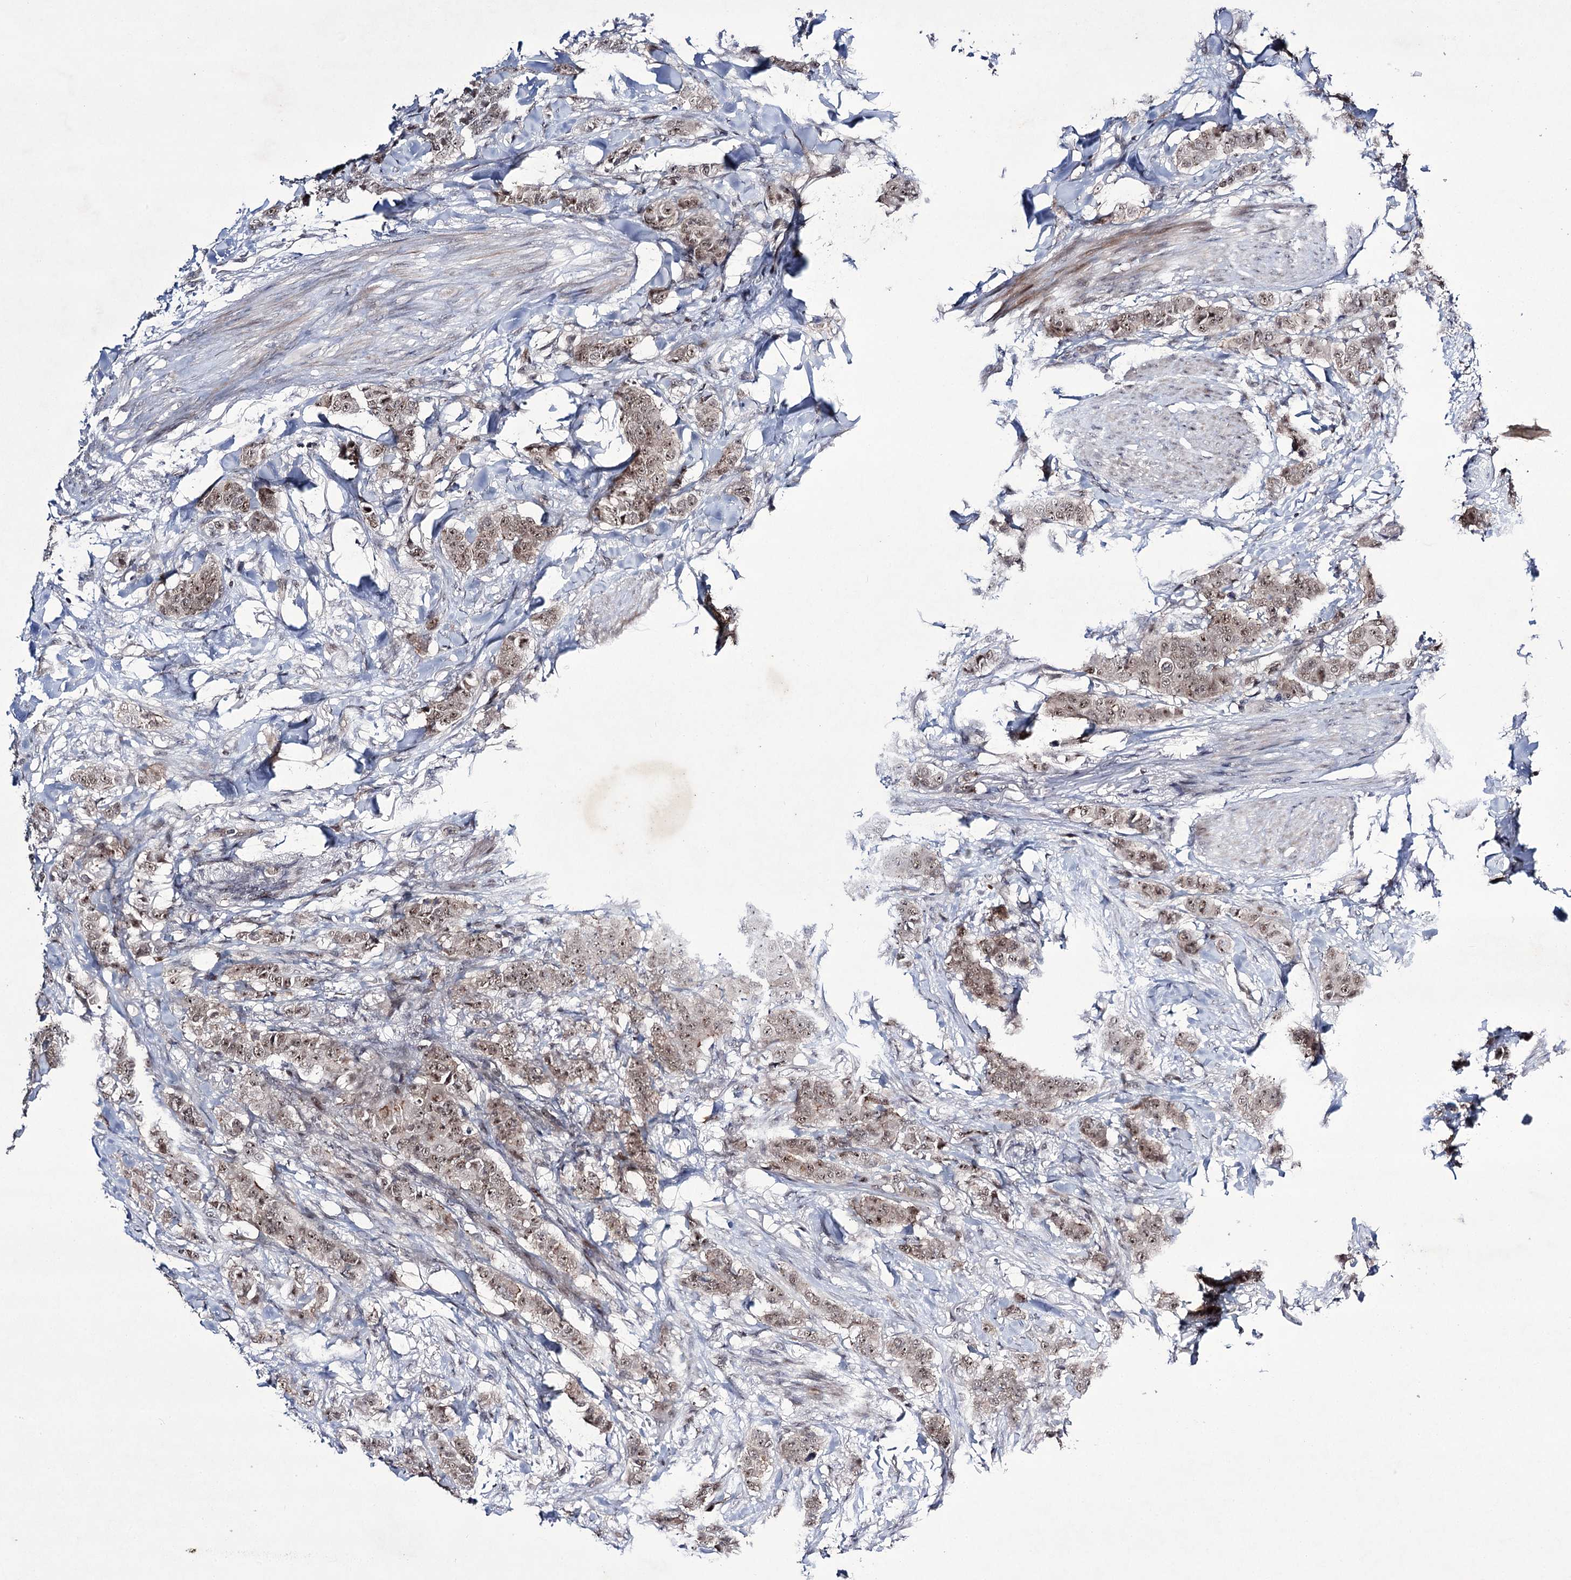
{"staining": {"intensity": "moderate", "quantity": ">75%", "location": "nuclear"}, "tissue": "breast cancer", "cell_type": "Tumor cells", "image_type": "cancer", "snomed": [{"axis": "morphology", "description": "Duct carcinoma"}, {"axis": "topography", "description": "Breast"}], "caption": "An image showing moderate nuclear positivity in approximately >75% of tumor cells in infiltrating ductal carcinoma (breast), as visualized by brown immunohistochemical staining.", "gene": "HOXC11", "patient": {"sex": "female", "age": 40}}